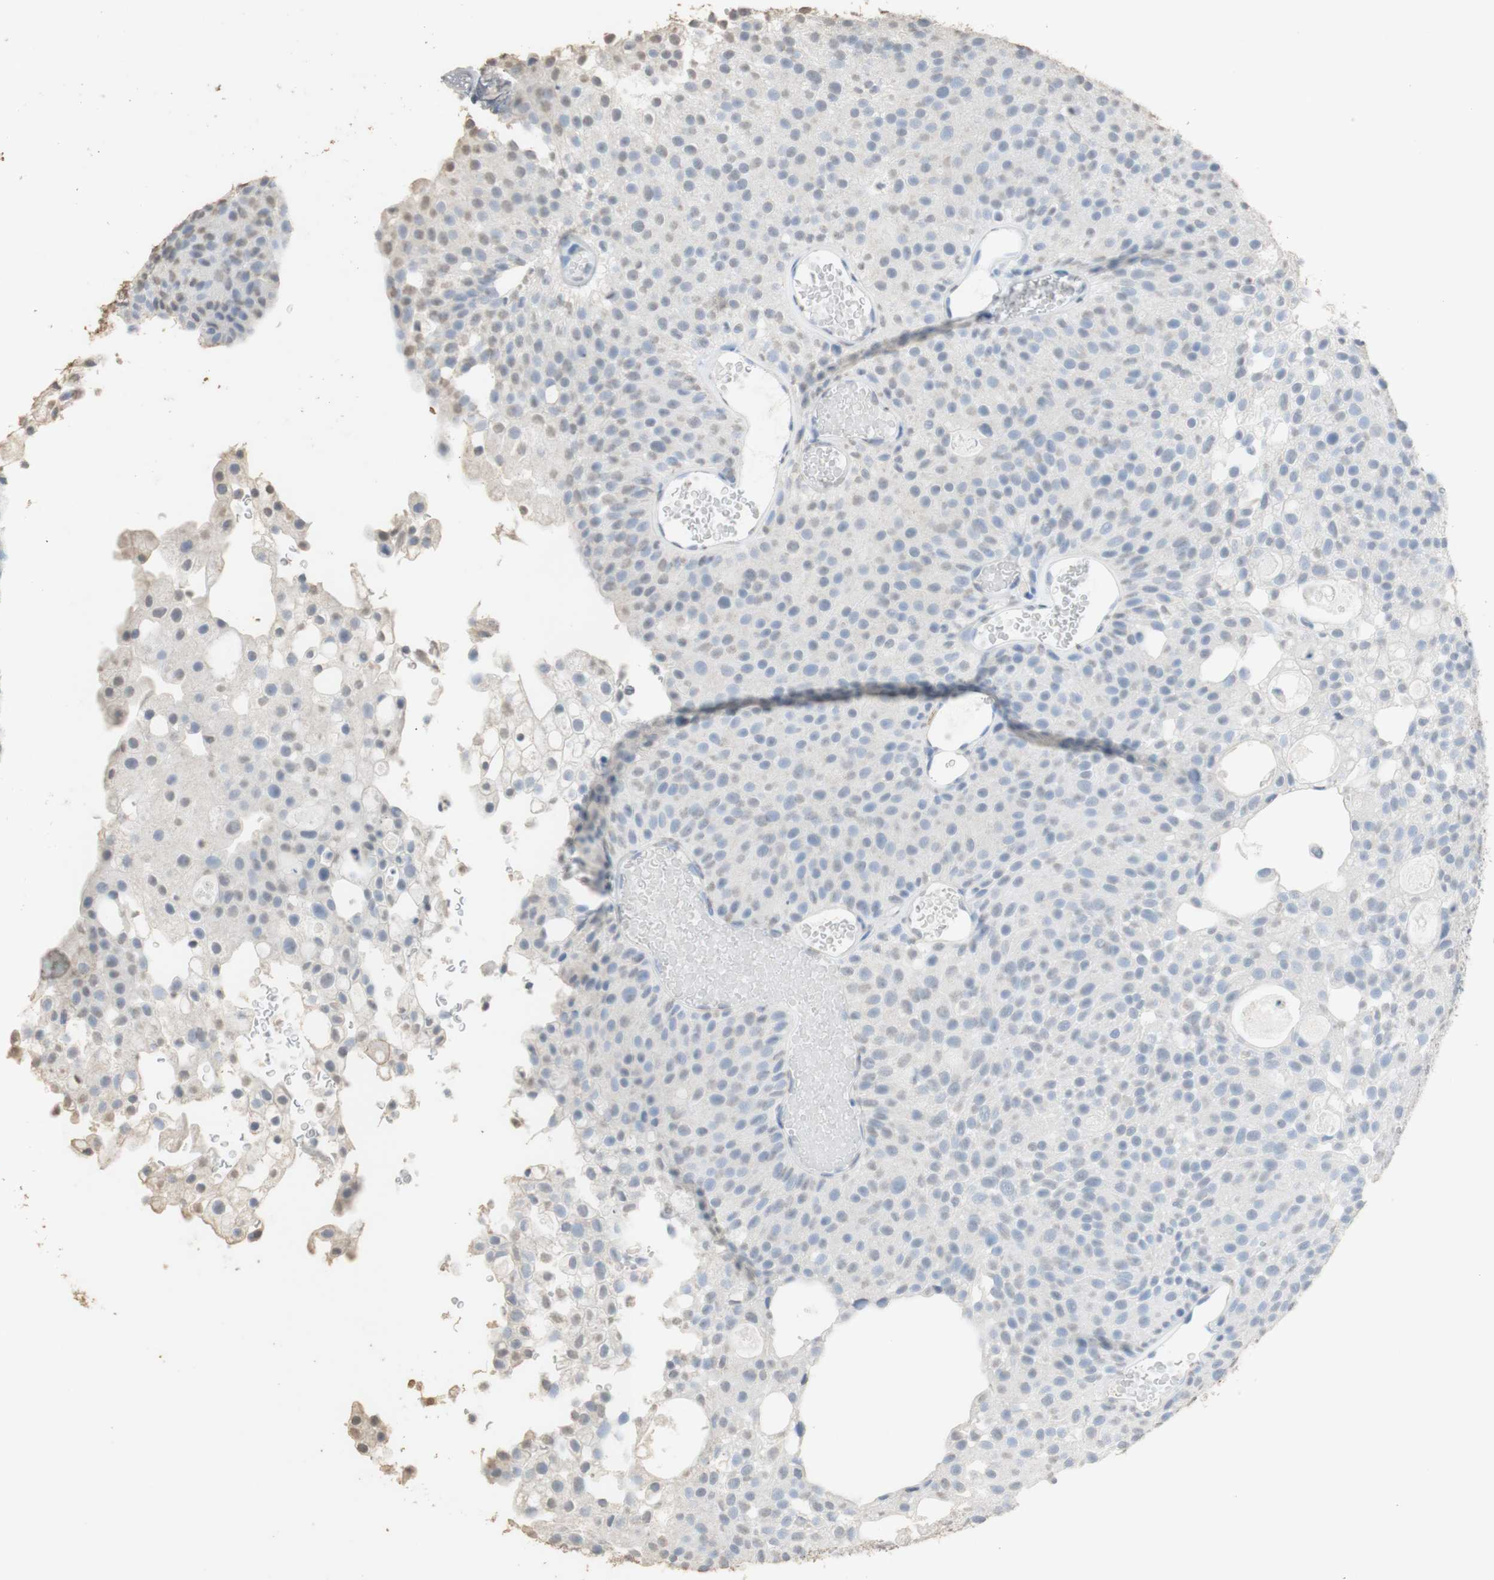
{"staining": {"intensity": "weak", "quantity": "<25%", "location": "cytoplasmic/membranous,nuclear"}, "tissue": "urothelial cancer", "cell_type": "Tumor cells", "image_type": "cancer", "snomed": [{"axis": "morphology", "description": "Urothelial carcinoma, Low grade"}, {"axis": "topography", "description": "Urinary bladder"}], "caption": "Immunohistochemistry histopathology image of human urothelial cancer stained for a protein (brown), which displays no positivity in tumor cells.", "gene": "L1CAM", "patient": {"sex": "male", "age": 78}}